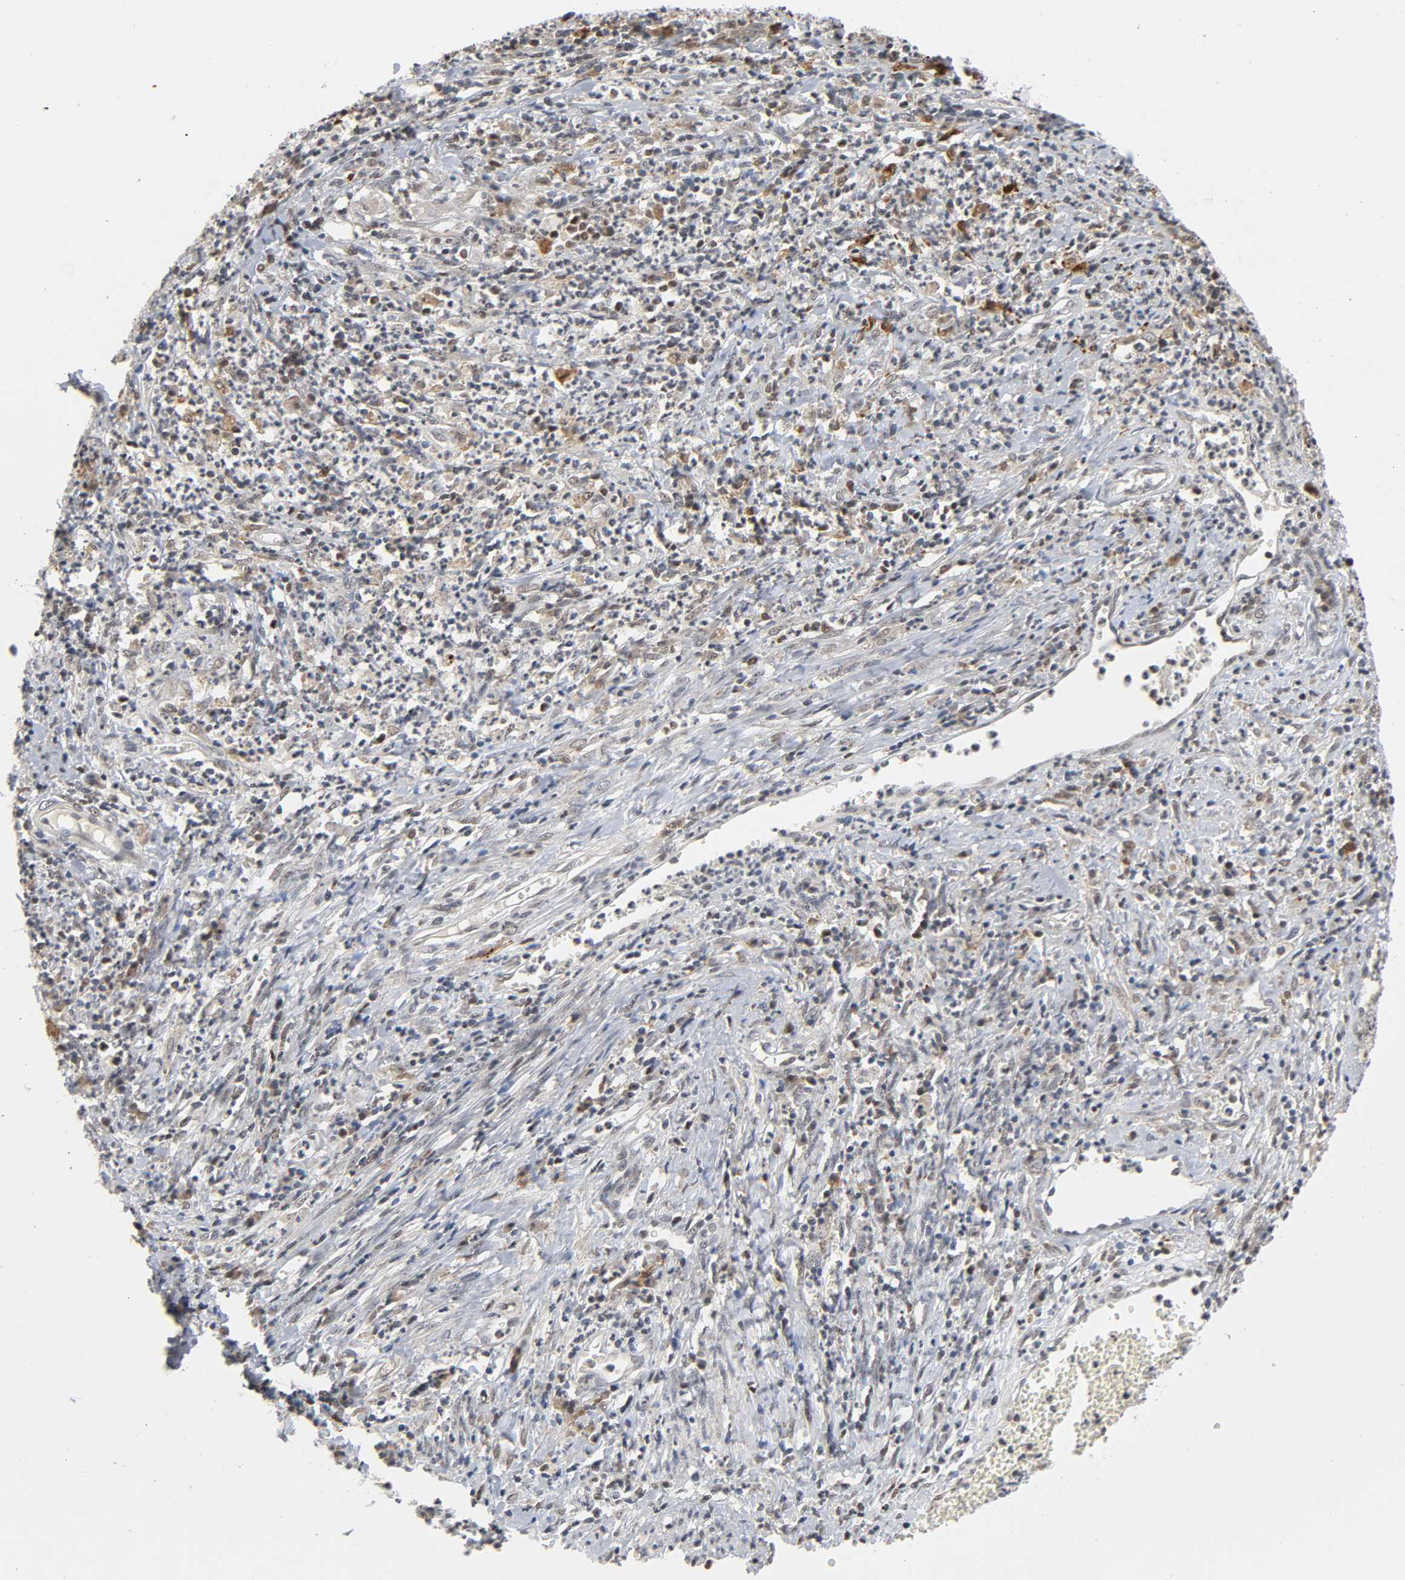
{"staining": {"intensity": "negative", "quantity": "none", "location": "none"}, "tissue": "cervical cancer", "cell_type": "Tumor cells", "image_type": "cancer", "snomed": [{"axis": "morphology", "description": "Squamous cell carcinoma, NOS"}, {"axis": "topography", "description": "Cervix"}], "caption": "DAB immunohistochemical staining of human squamous cell carcinoma (cervical) displays no significant positivity in tumor cells.", "gene": "KAT2B", "patient": {"sex": "female", "age": 32}}